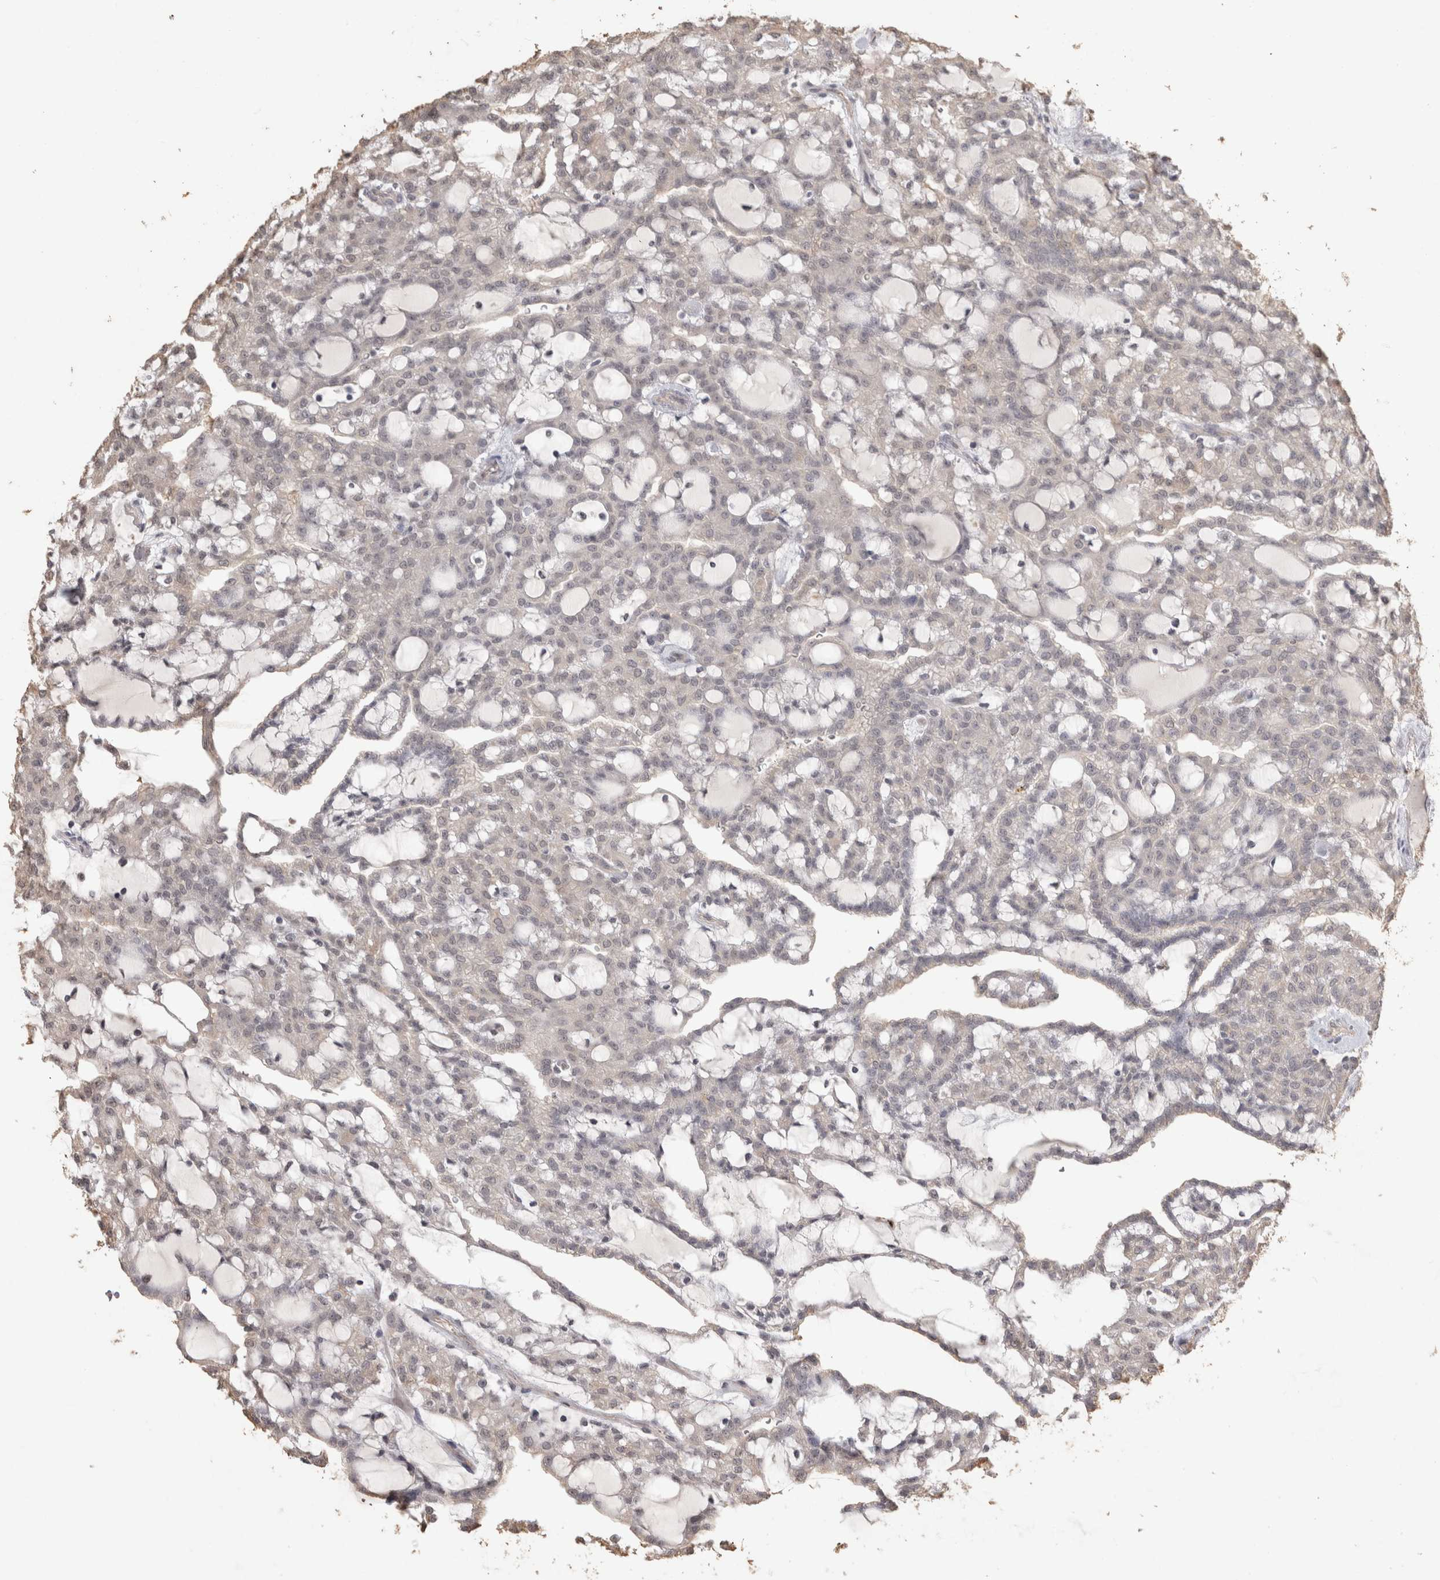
{"staining": {"intensity": "negative", "quantity": "none", "location": "none"}, "tissue": "renal cancer", "cell_type": "Tumor cells", "image_type": "cancer", "snomed": [{"axis": "morphology", "description": "Adenocarcinoma, NOS"}, {"axis": "topography", "description": "Kidney"}], "caption": "Renal adenocarcinoma was stained to show a protein in brown. There is no significant expression in tumor cells.", "gene": "REPS2", "patient": {"sex": "male", "age": 63}}